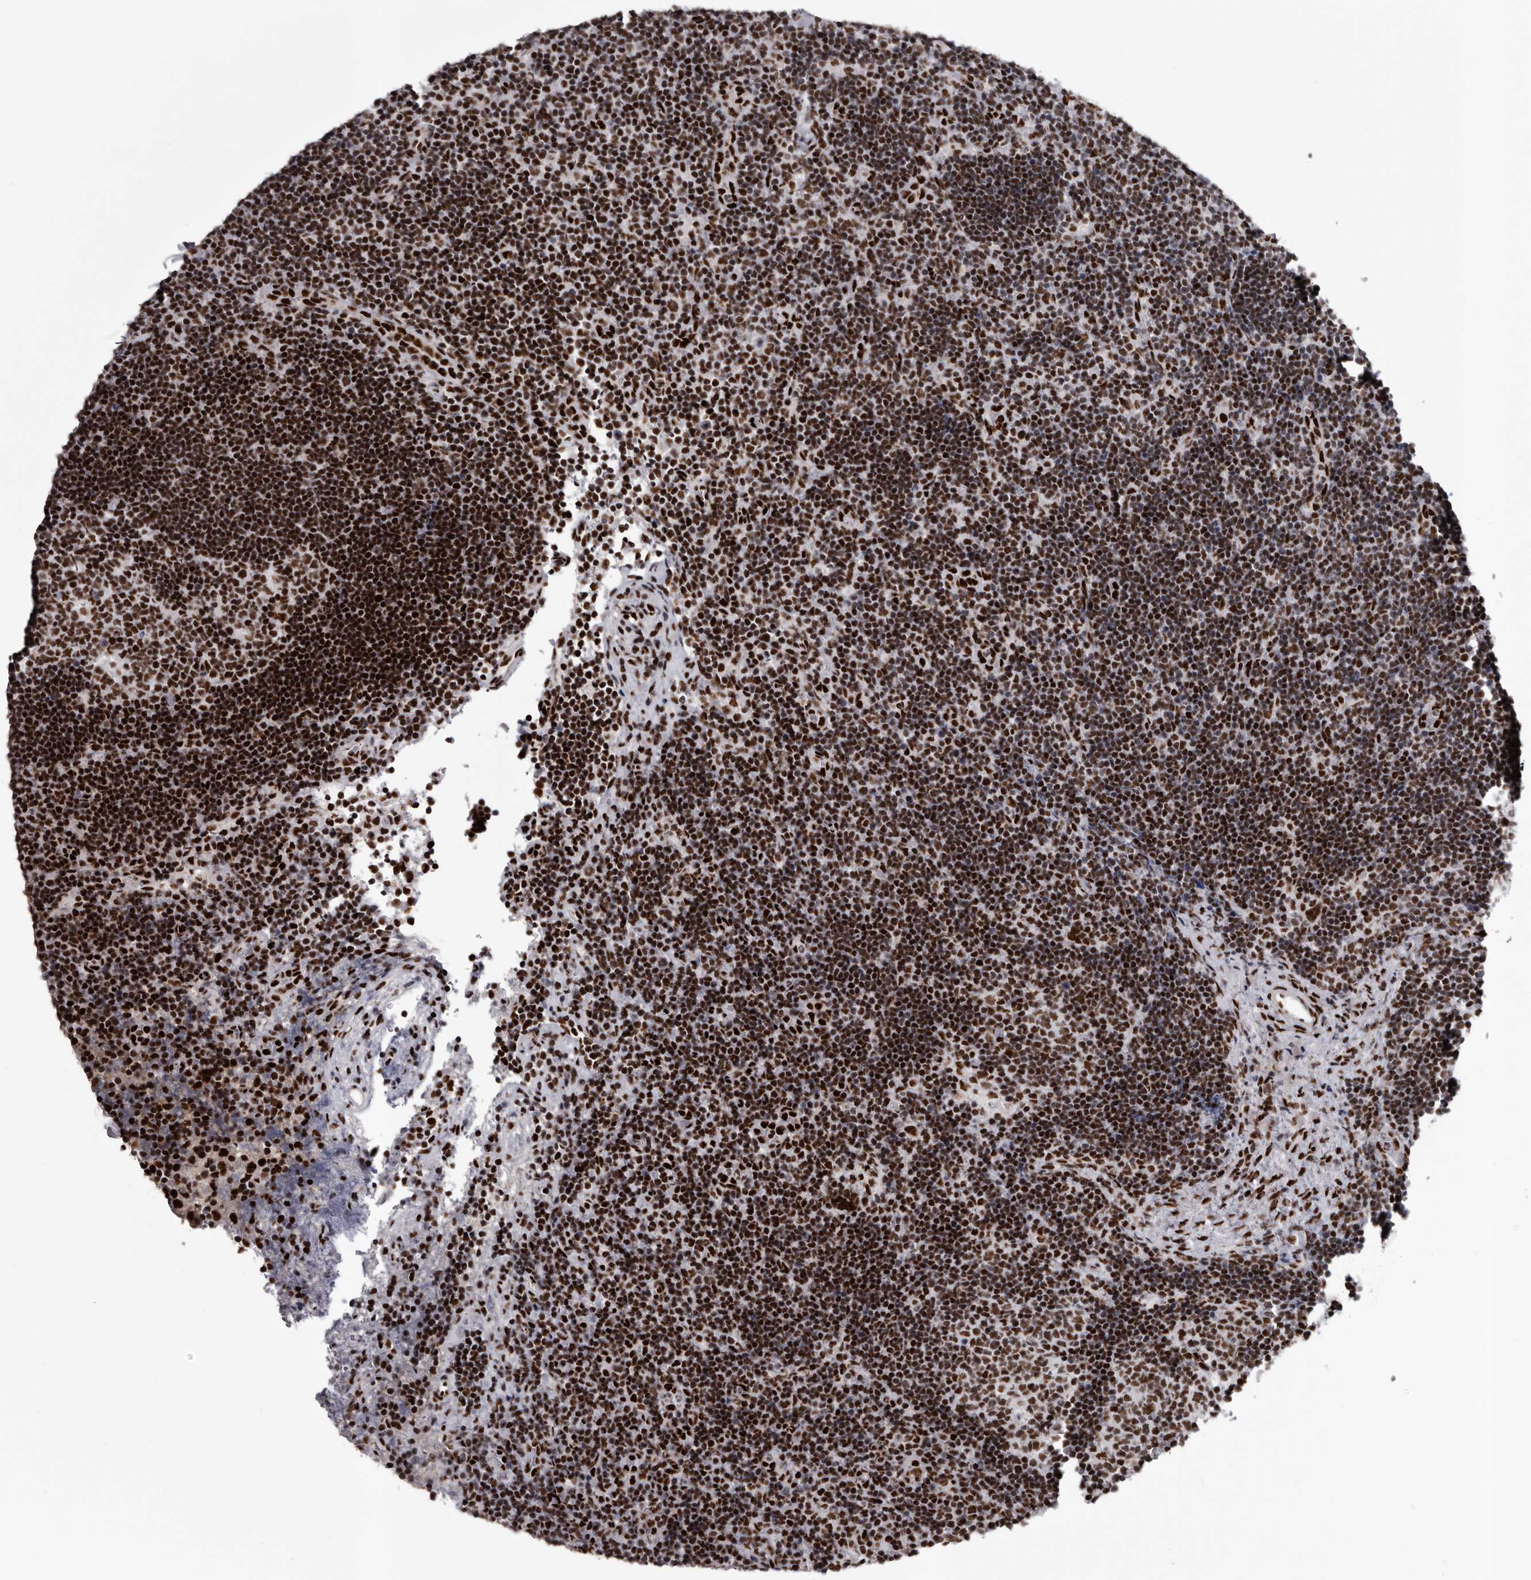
{"staining": {"intensity": "moderate", "quantity": "25%-75%", "location": "nuclear"}, "tissue": "lymph node", "cell_type": "Germinal center cells", "image_type": "normal", "snomed": [{"axis": "morphology", "description": "Normal tissue, NOS"}, {"axis": "topography", "description": "Lymph node"}], "caption": "Immunohistochemistry (IHC) micrograph of normal lymph node: lymph node stained using immunohistochemistry exhibits medium levels of moderate protein expression localized specifically in the nuclear of germinal center cells, appearing as a nuclear brown color.", "gene": "NUMA1", "patient": {"sex": "female", "age": 22}}